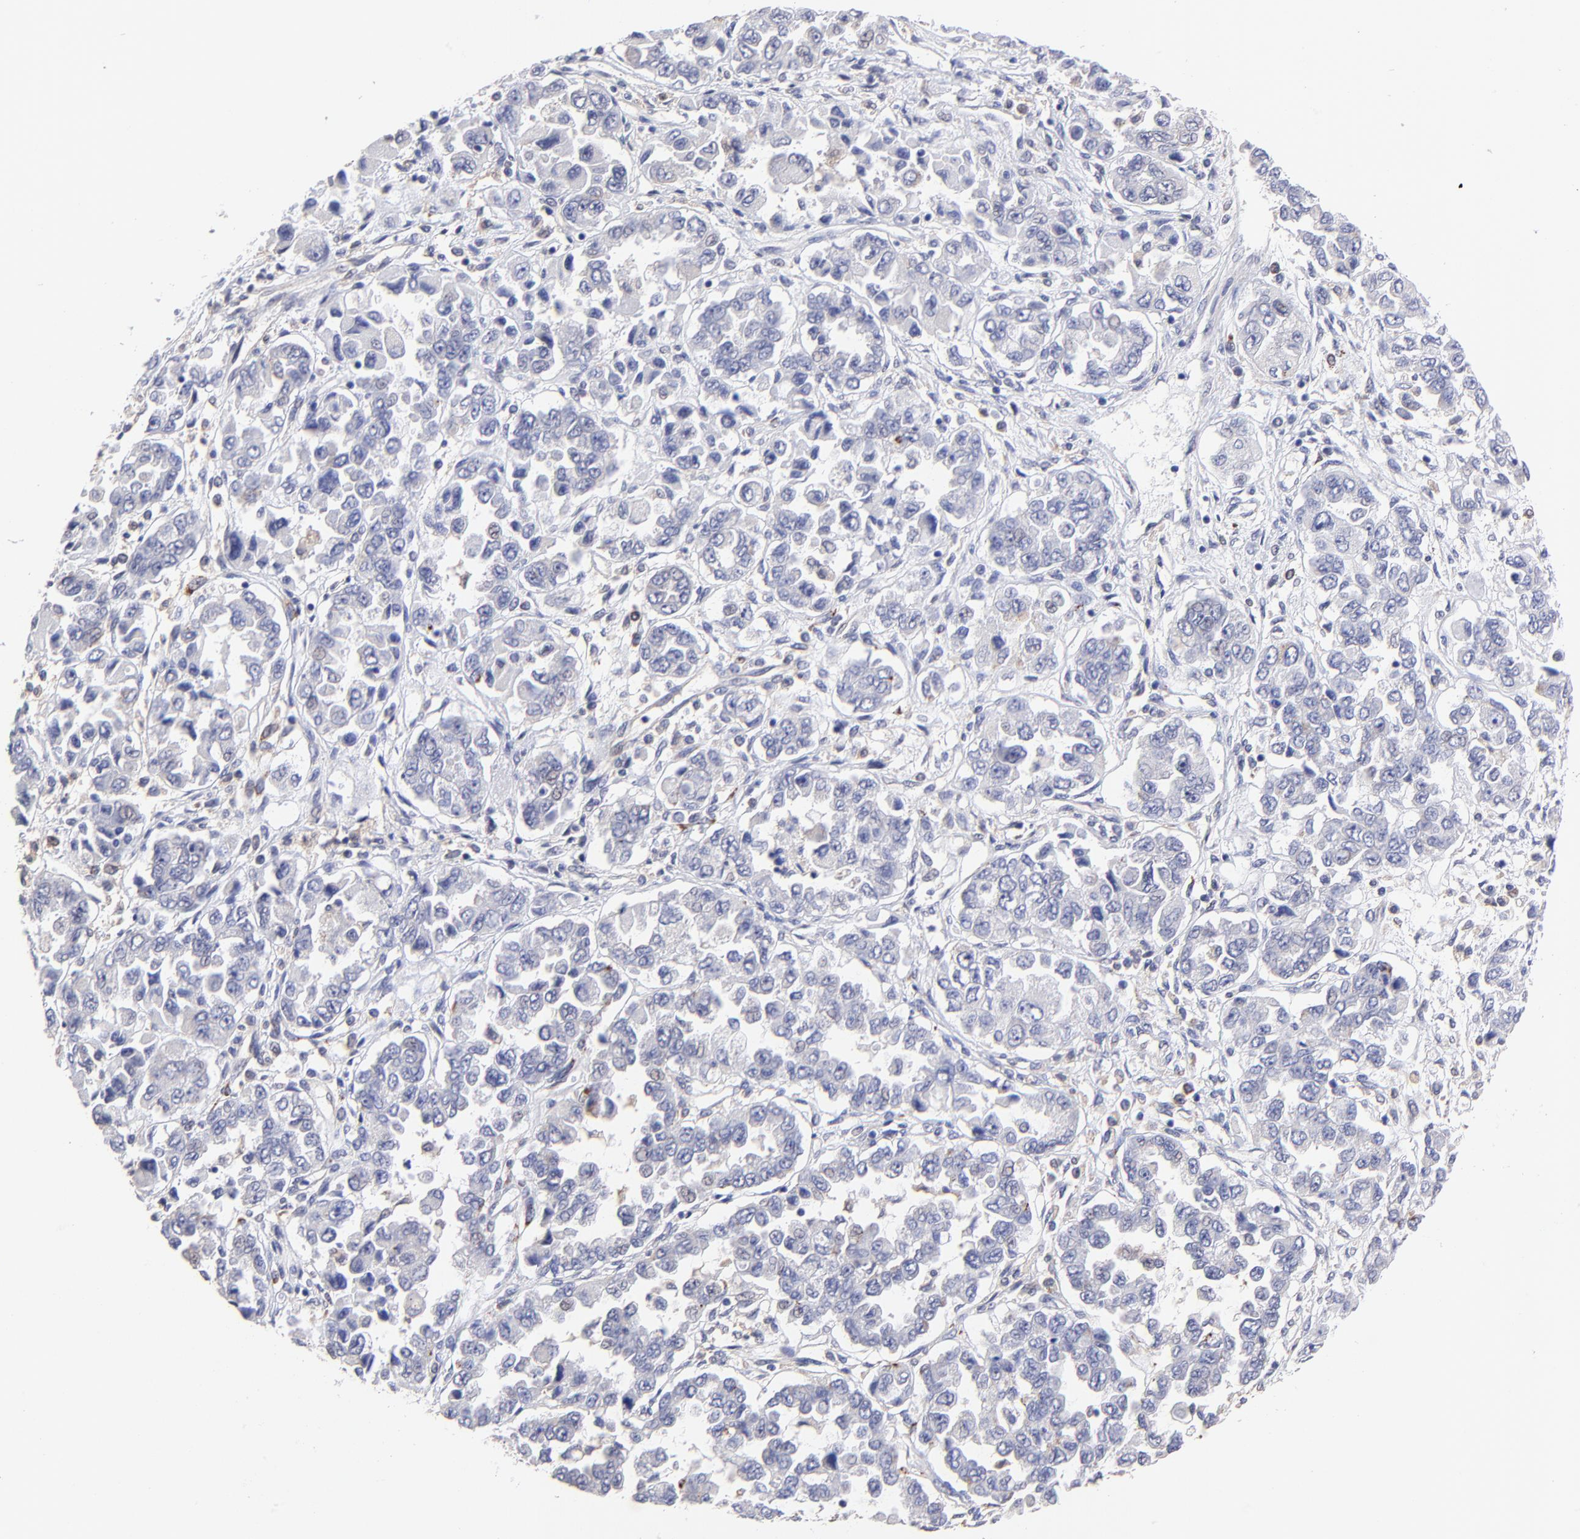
{"staining": {"intensity": "negative", "quantity": "none", "location": "none"}, "tissue": "ovarian cancer", "cell_type": "Tumor cells", "image_type": "cancer", "snomed": [{"axis": "morphology", "description": "Cystadenocarcinoma, serous, NOS"}, {"axis": "topography", "description": "Ovary"}], "caption": "An IHC micrograph of serous cystadenocarcinoma (ovarian) is shown. There is no staining in tumor cells of serous cystadenocarcinoma (ovarian).", "gene": "ZNF747", "patient": {"sex": "female", "age": 84}}